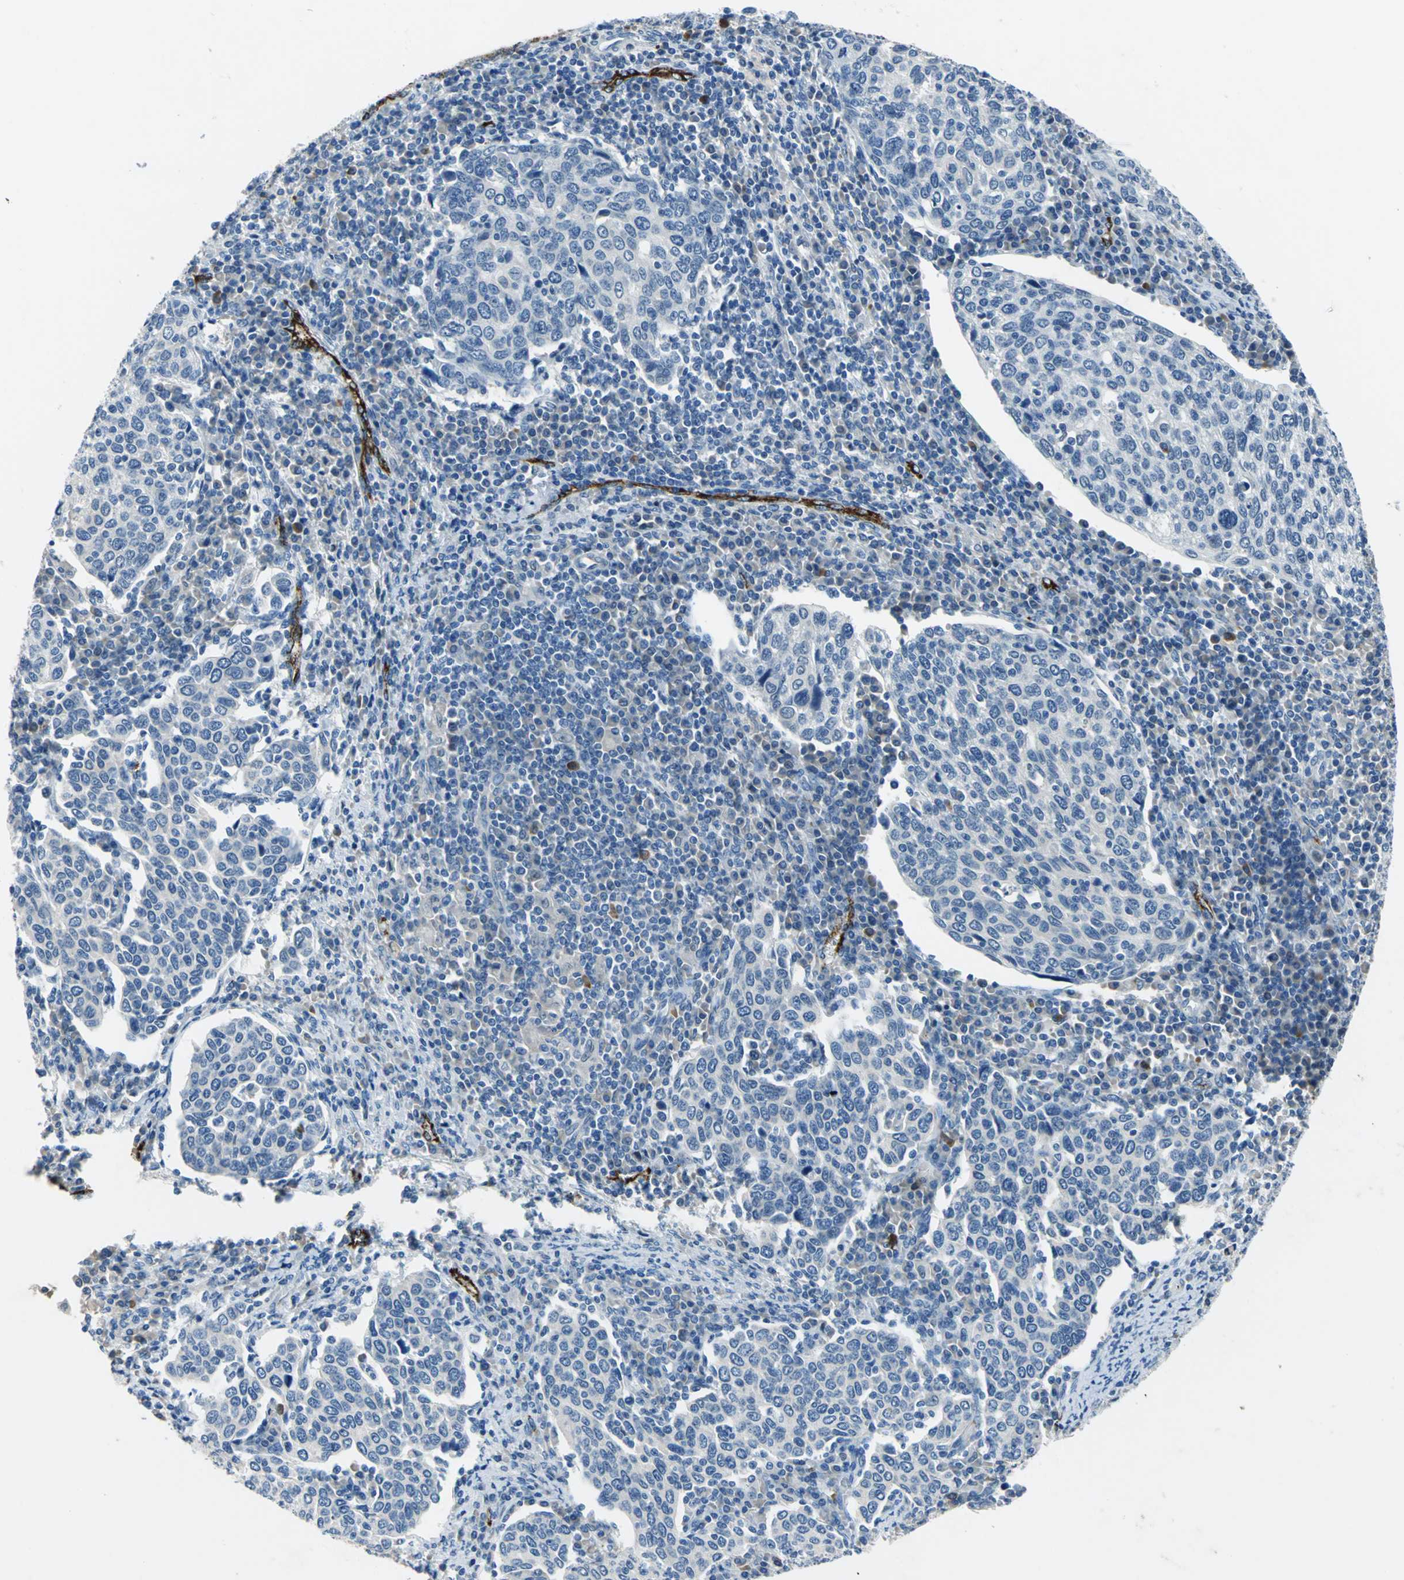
{"staining": {"intensity": "negative", "quantity": "none", "location": "none"}, "tissue": "cervical cancer", "cell_type": "Tumor cells", "image_type": "cancer", "snomed": [{"axis": "morphology", "description": "Squamous cell carcinoma, NOS"}, {"axis": "topography", "description": "Cervix"}], "caption": "Immunohistochemistry (IHC) histopathology image of human cervical cancer stained for a protein (brown), which demonstrates no positivity in tumor cells. The staining is performed using DAB (3,3'-diaminobenzidine) brown chromogen with nuclei counter-stained in using hematoxylin.", "gene": "SELP", "patient": {"sex": "female", "age": 40}}